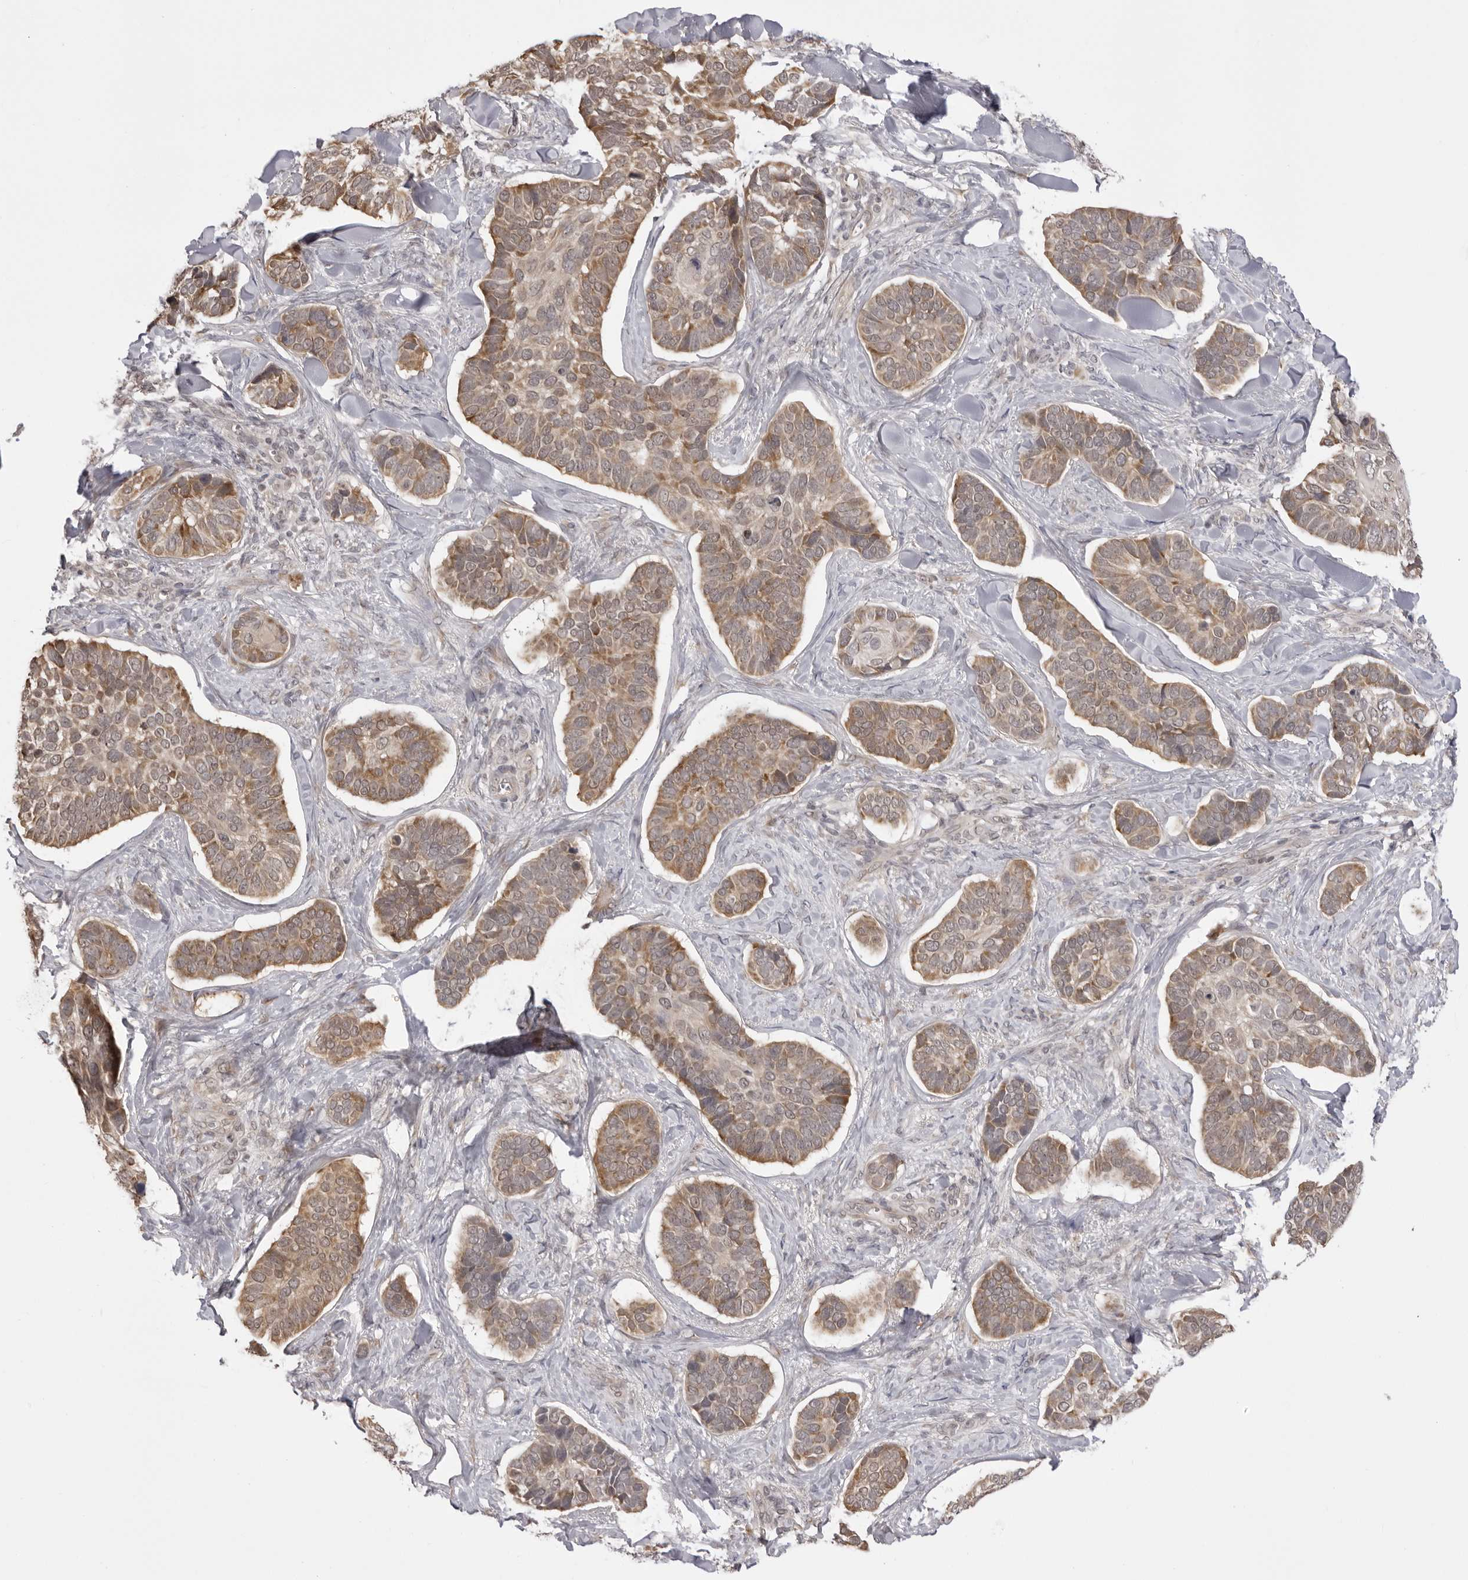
{"staining": {"intensity": "moderate", "quantity": ">75%", "location": "cytoplasmic/membranous"}, "tissue": "skin cancer", "cell_type": "Tumor cells", "image_type": "cancer", "snomed": [{"axis": "morphology", "description": "Basal cell carcinoma"}, {"axis": "topography", "description": "Skin"}], "caption": "Immunohistochemical staining of human skin cancer exhibits moderate cytoplasmic/membranous protein expression in approximately >75% of tumor cells. The protein is shown in brown color, while the nuclei are stained blue.", "gene": "ZC3H11A", "patient": {"sex": "male", "age": 62}}